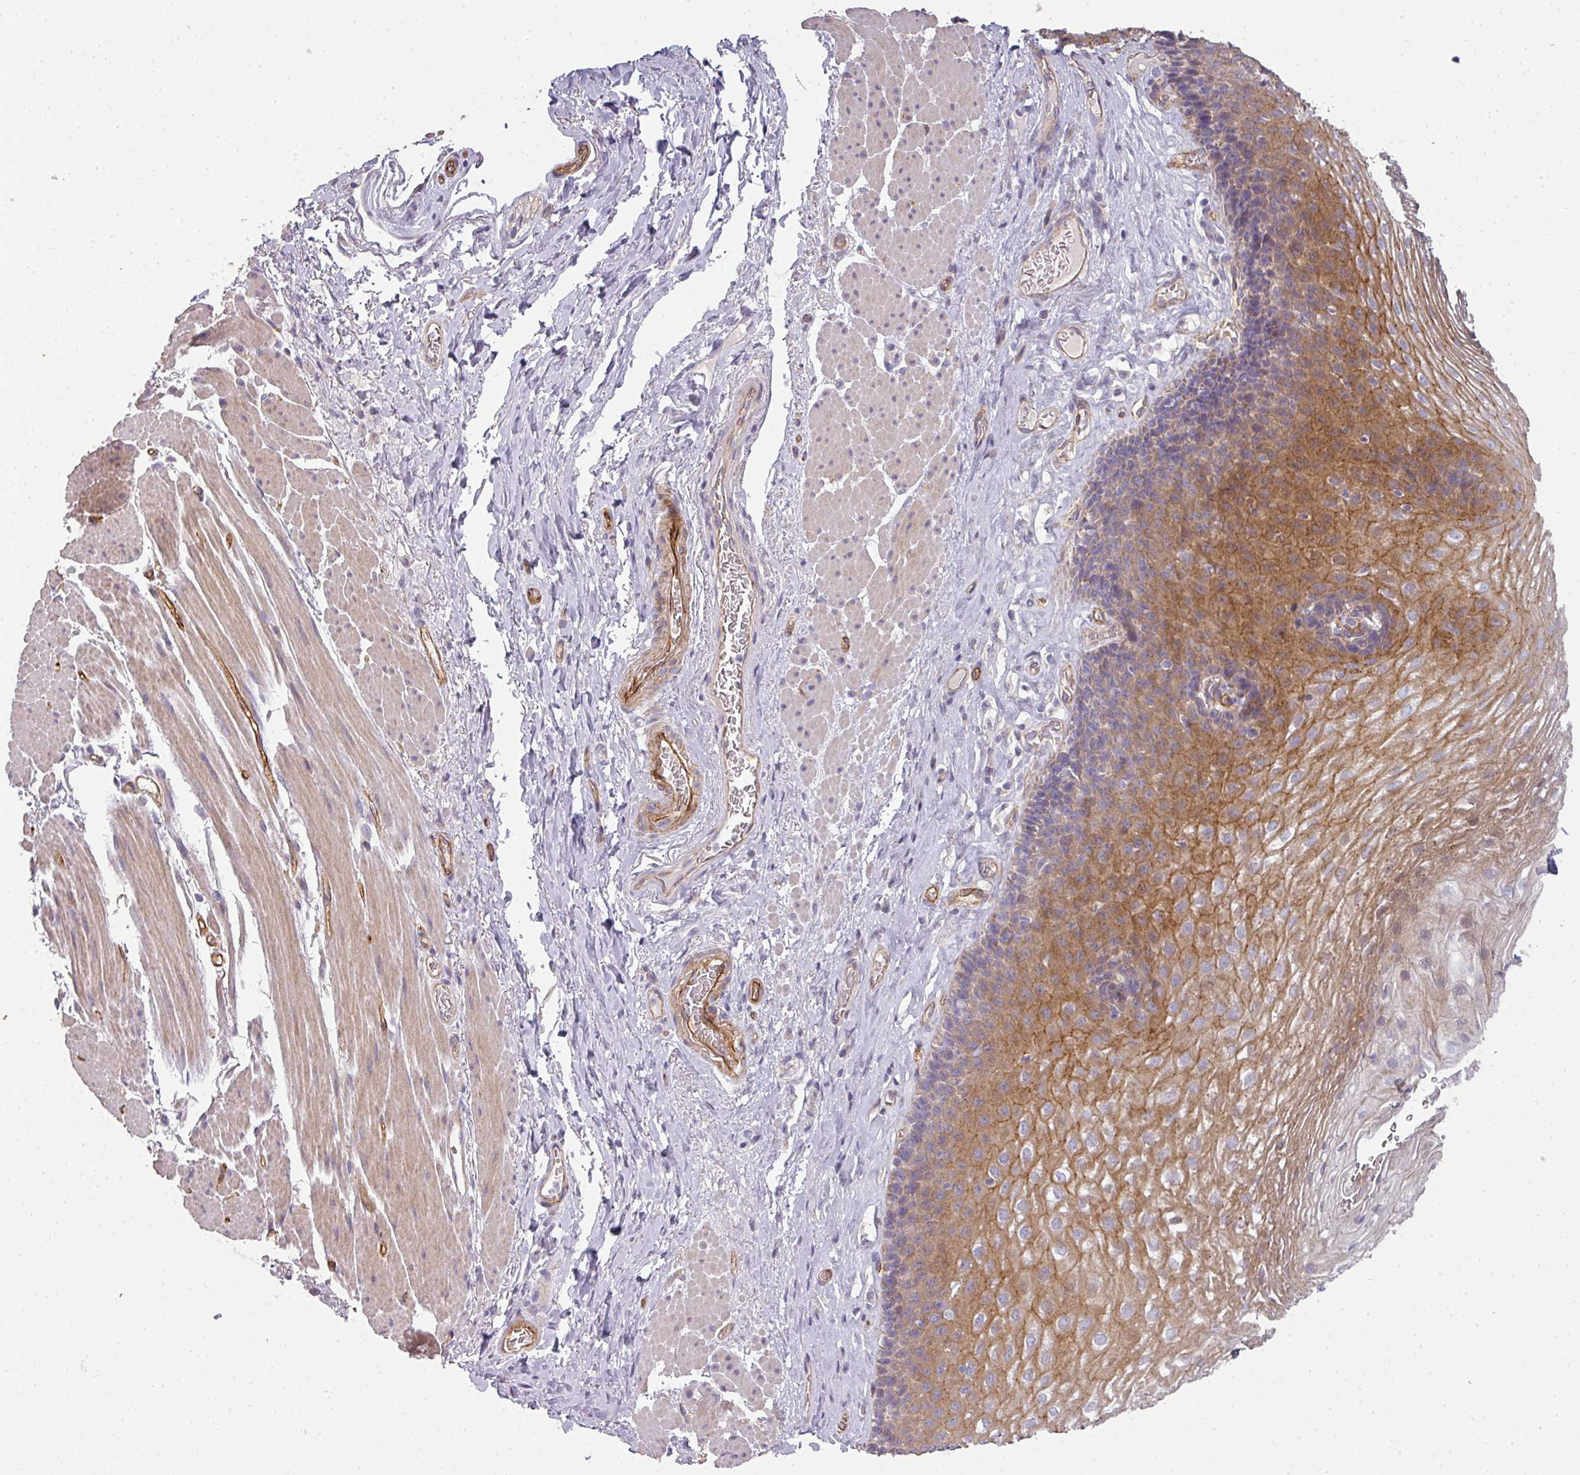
{"staining": {"intensity": "moderate", "quantity": "25%-75%", "location": "cytoplasmic/membranous"}, "tissue": "esophagus", "cell_type": "Squamous epithelial cells", "image_type": "normal", "snomed": [{"axis": "morphology", "description": "Normal tissue, NOS"}, {"axis": "topography", "description": "Esophagus"}], "caption": "Immunohistochemistry (IHC) of unremarkable human esophagus demonstrates medium levels of moderate cytoplasmic/membranous expression in about 25%-75% of squamous epithelial cells.", "gene": "PCDH1", "patient": {"sex": "female", "age": 66}}